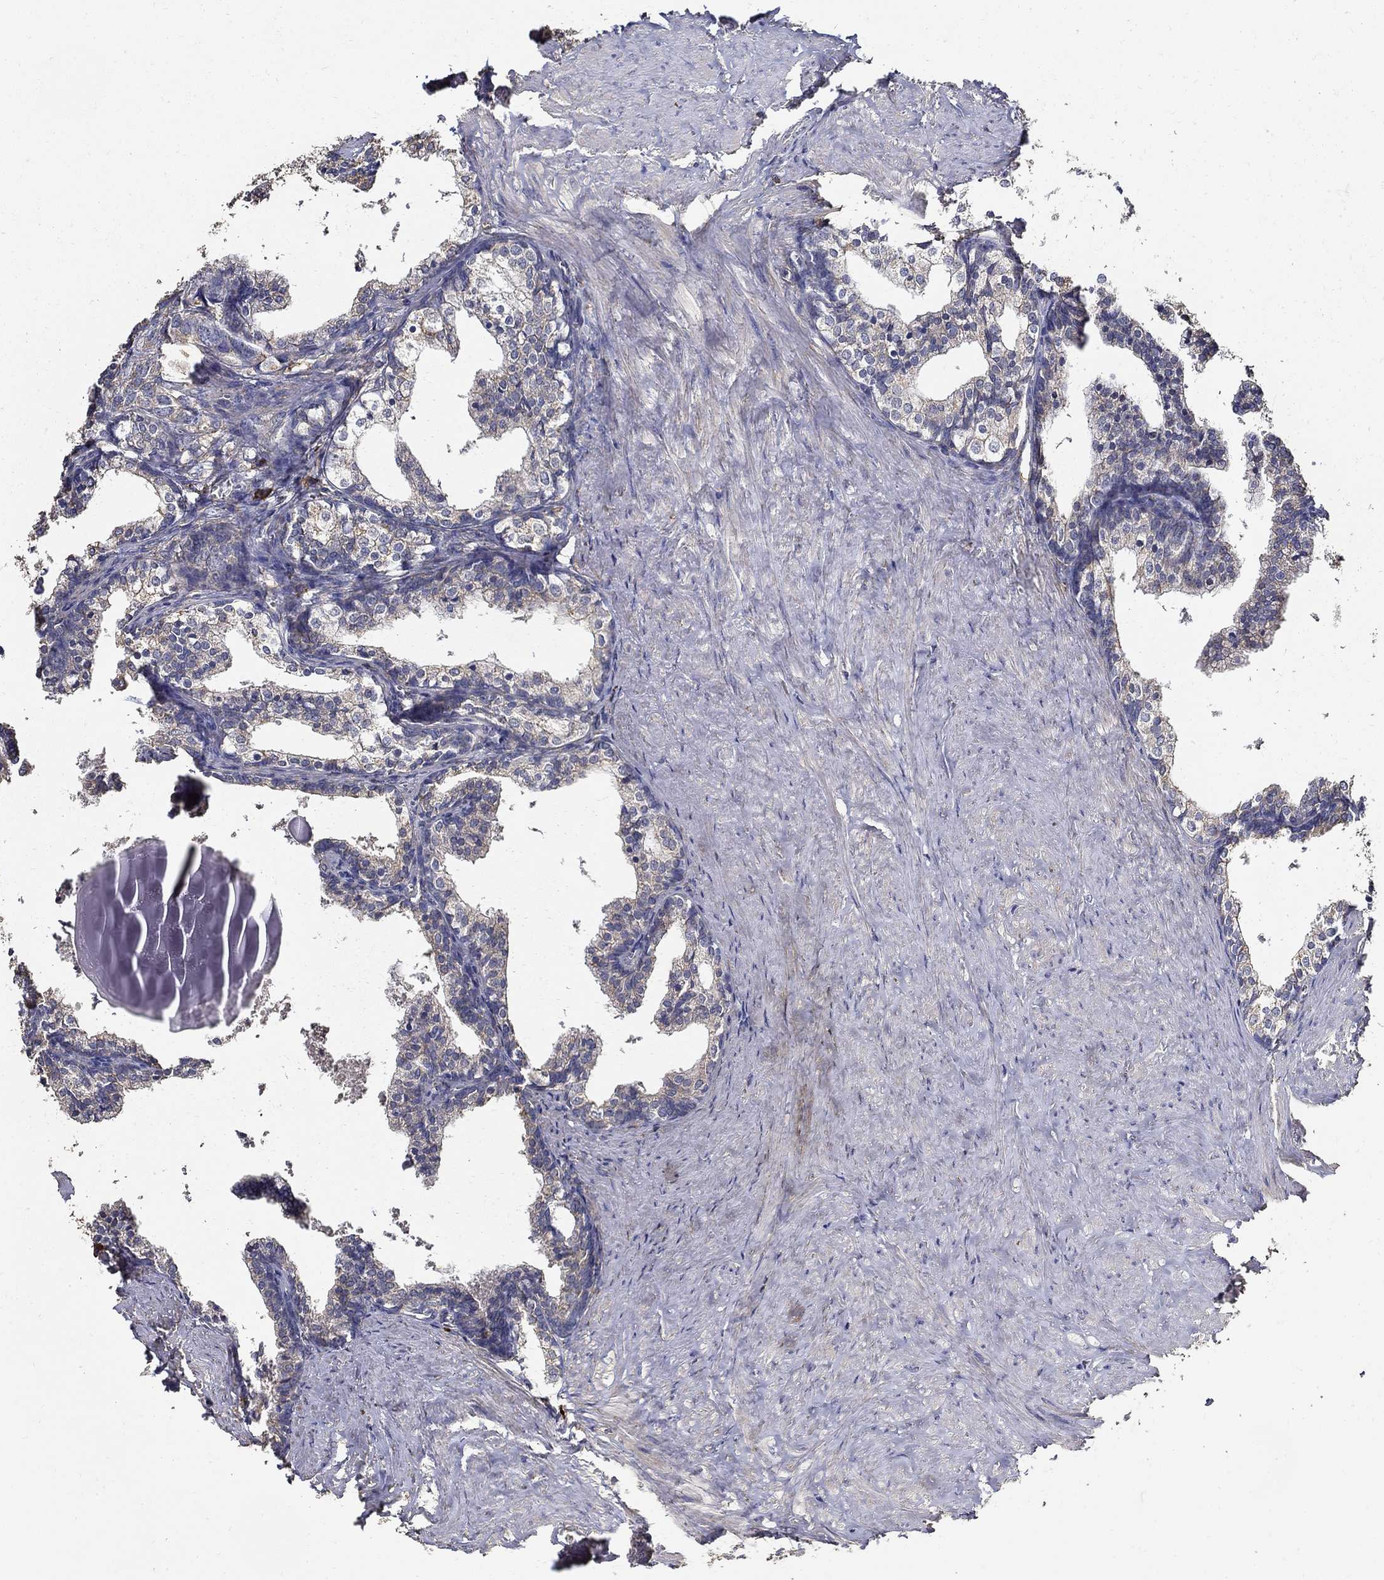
{"staining": {"intensity": "weak", "quantity": "<25%", "location": "cytoplasmic/membranous"}, "tissue": "prostate cancer", "cell_type": "Tumor cells", "image_type": "cancer", "snomed": [{"axis": "morphology", "description": "Adenocarcinoma, NOS"}, {"axis": "topography", "description": "Prostate and seminal vesicle, NOS"}], "caption": "This is a photomicrograph of IHC staining of prostate cancer, which shows no staining in tumor cells.", "gene": "EMILIN3", "patient": {"sex": "male", "age": 63}}